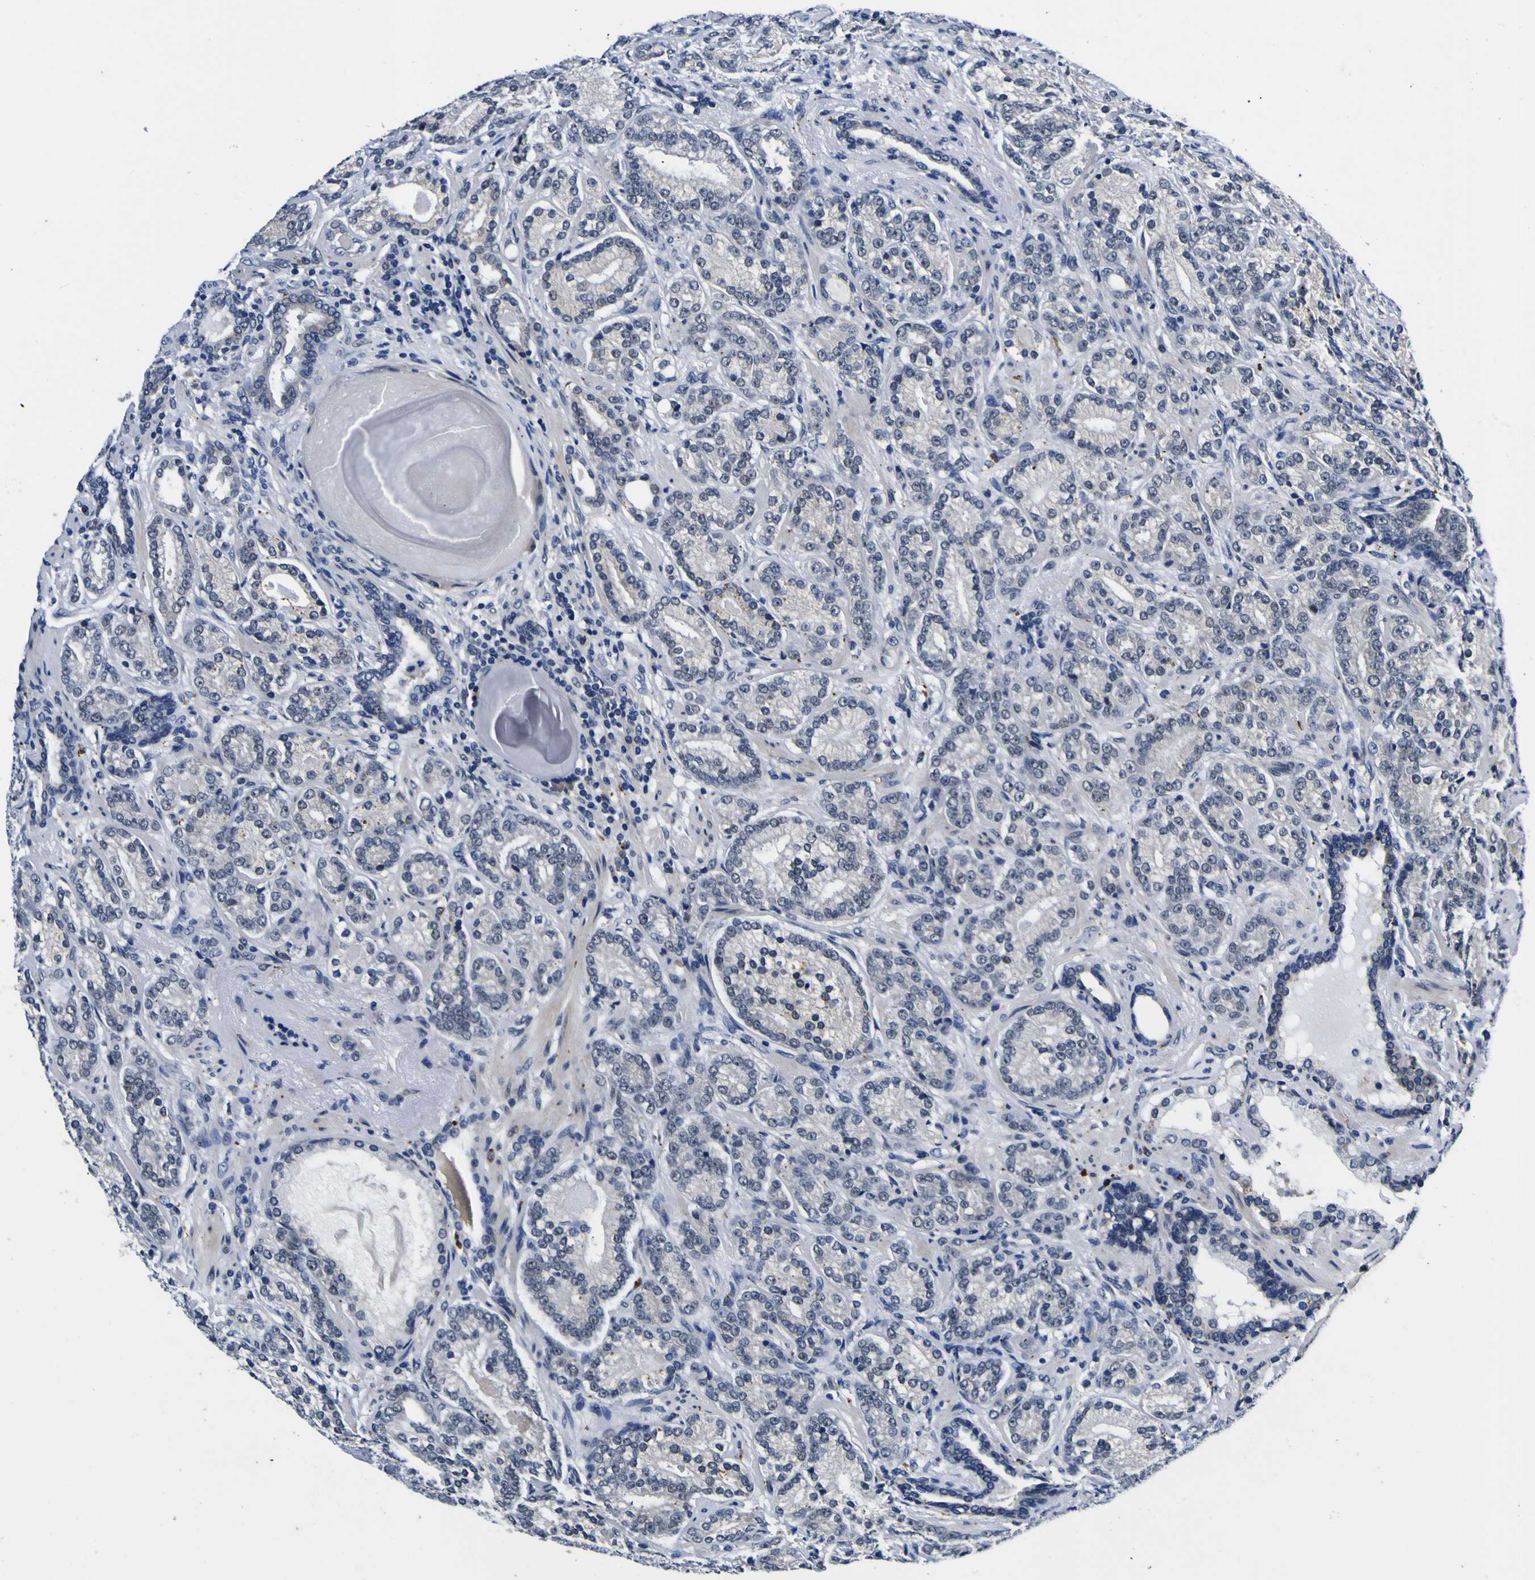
{"staining": {"intensity": "negative", "quantity": "none", "location": "none"}, "tissue": "prostate cancer", "cell_type": "Tumor cells", "image_type": "cancer", "snomed": [{"axis": "morphology", "description": "Adenocarcinoma, High grade"}, {"axis": "topography", "description": "Prostate"}], "caption": "IHC micrograph of neoplastic tissue: prostate cancer stained with DAB displays no significant protein expression in tumor cells.", "gene": "IGFLR1", "patient": {"sex": "male", "age": 61}}